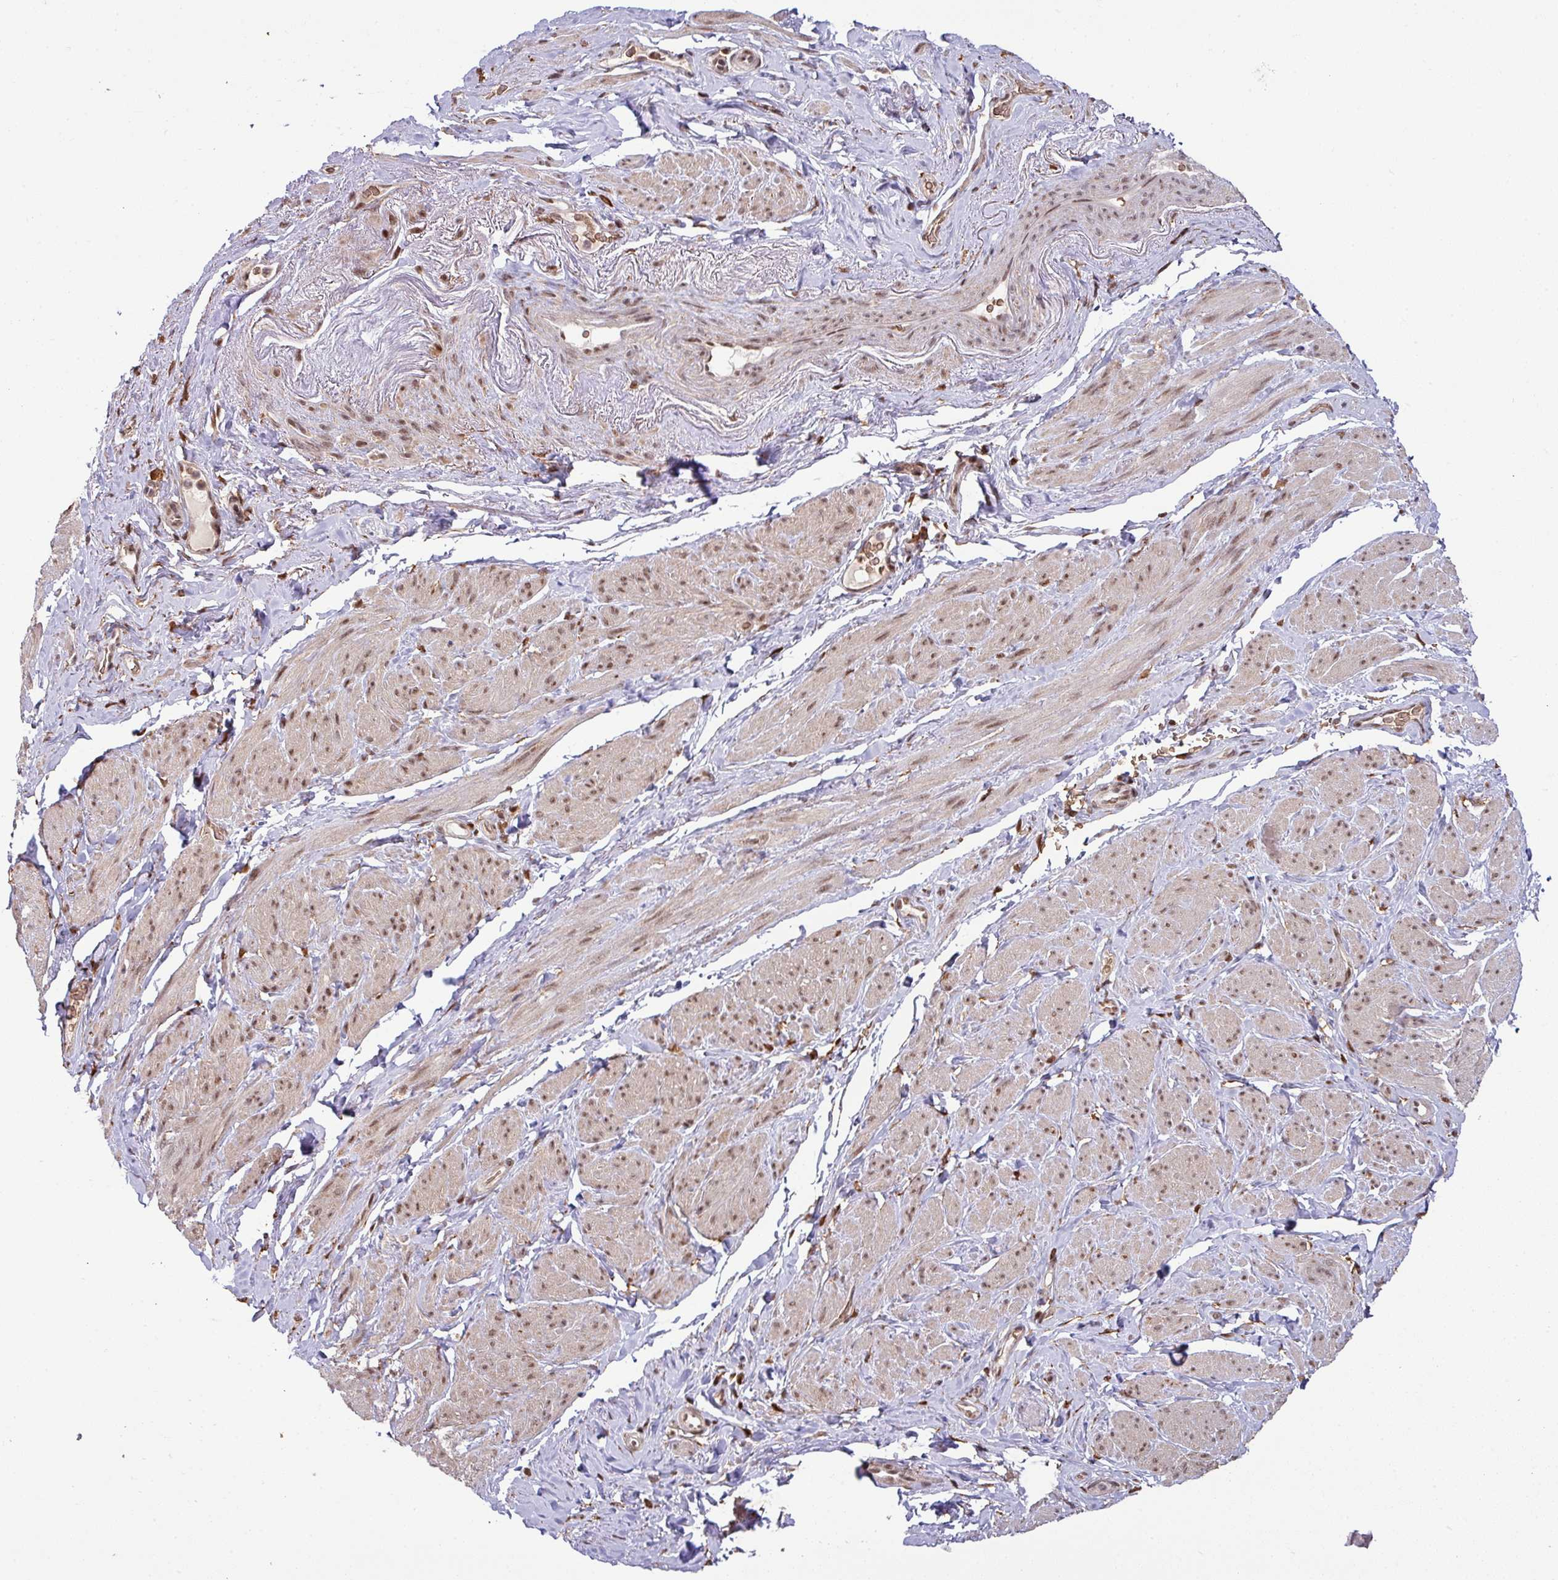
{"staining": {"intensity": "moderate", "quantity": ">75%", "location": "nuclear"}, "tissue": "smooth muscle", "cell_type": "Smooth muscle cells", "image_type": "normal", "snomed": [{"axis": "morphology", "description": "Normal tissue, NOS"}, {"axis": "topography", "description": "Smooth muscle"}, {"axis": "topography", "description": "Peripheral nerve tissue"}], "caption": "Smooth muscle stained for a protein (brown) exhibits moderate nuclear positive positivity in about >75% of smooth muscle cells.", "gene": "PHF23", "patient": {"sex": "male", "age": 69}}